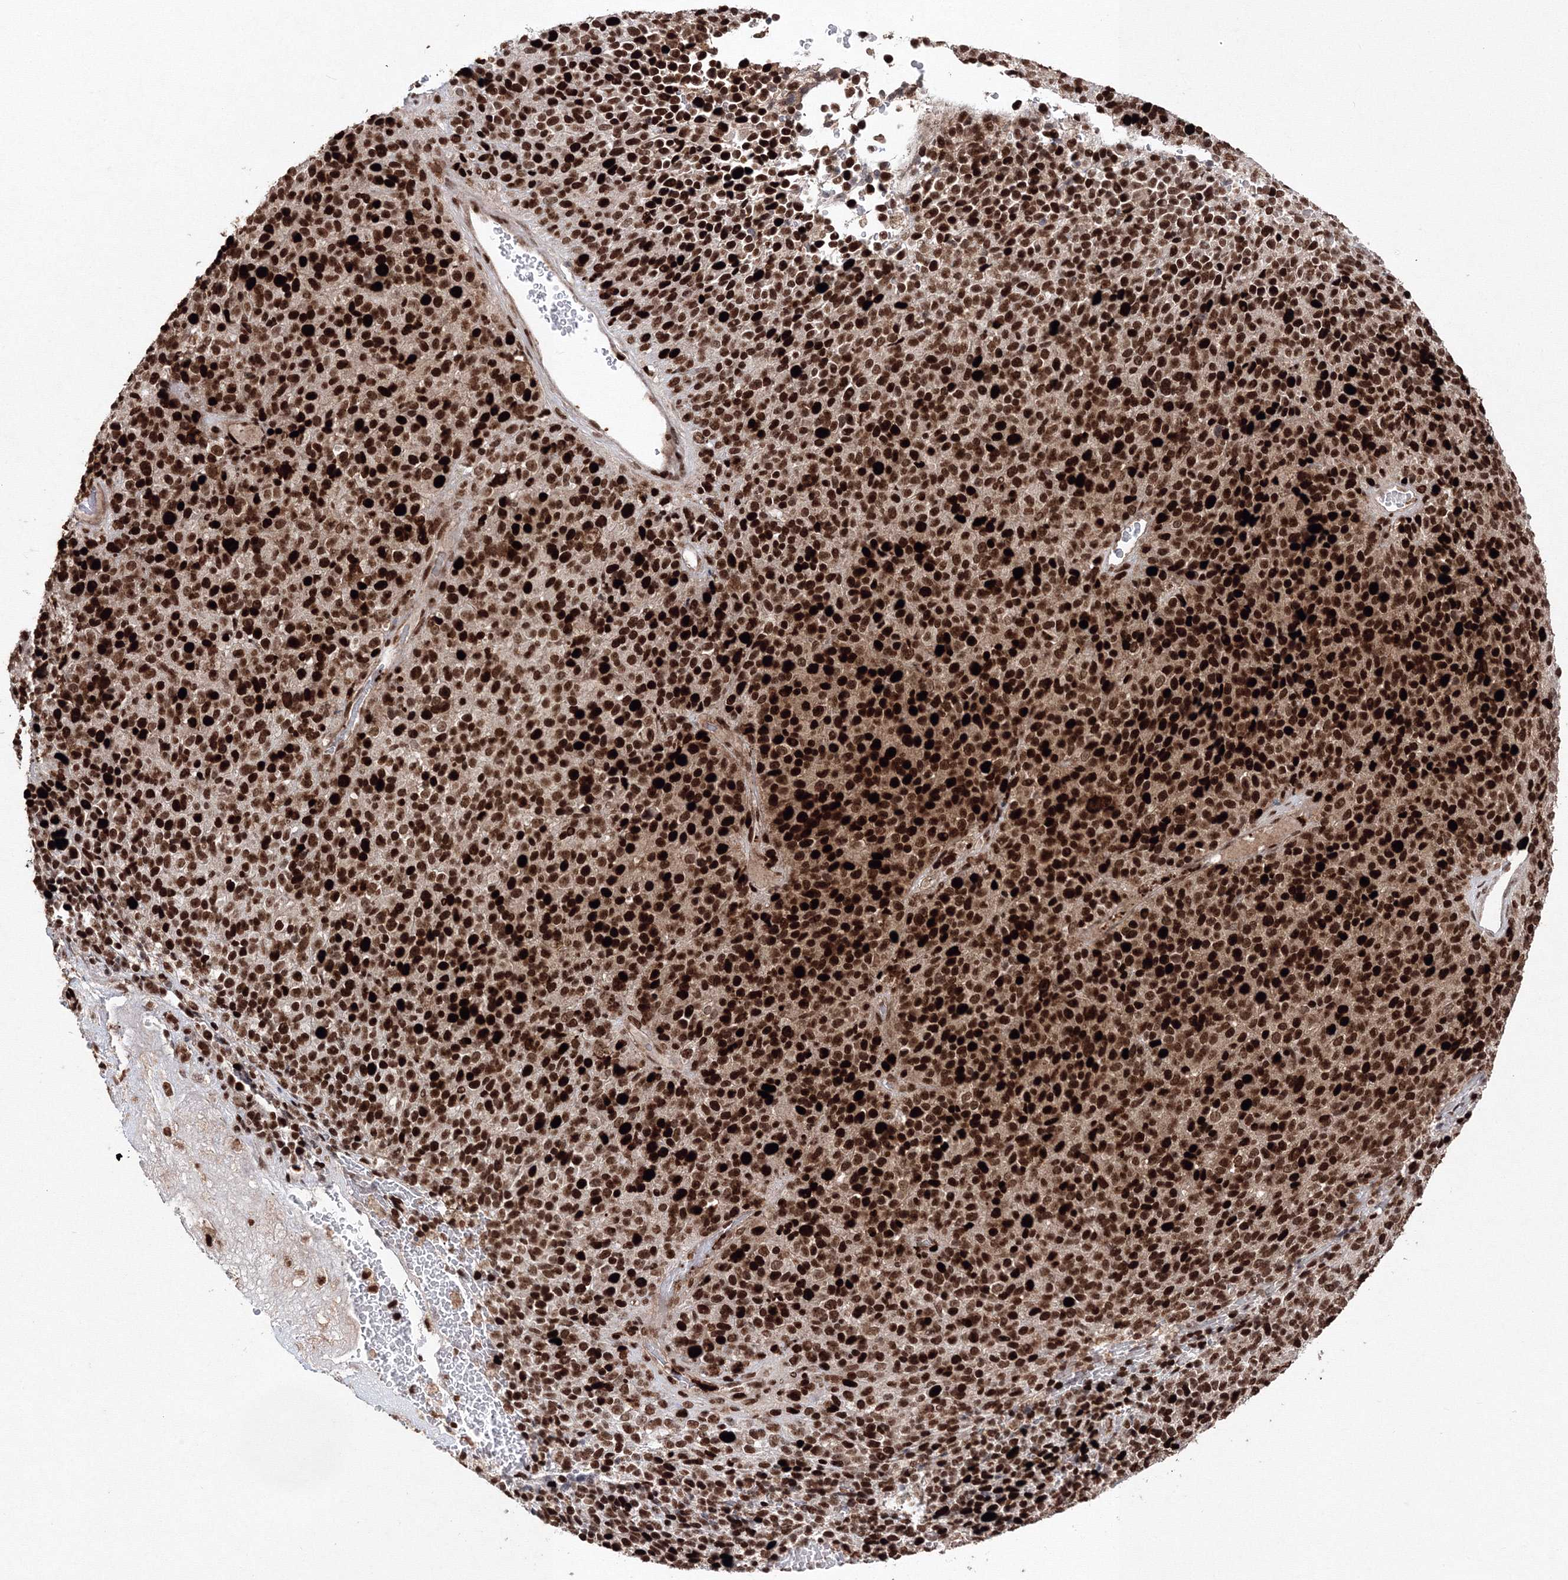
{"staining": {"intensity": "strong", "quantity": ">75%", "location": "nuclear"}, "tissue": "melanoma", "cell_type": "Tumor cells", "image_type": "cancer", "snomed": [{"axis": "morphology", "description": "Malignant melanoma, Metastatic site"}, {"axis": "topography", "description": "Brain"}], "caption": "Melanoma was stained to show a protein in brown. There is high levels of strong nuclear expression in approximately >75% of tumor cells.", "gene": "LIG1", "patient": {"sex": "female", "age": 56}}